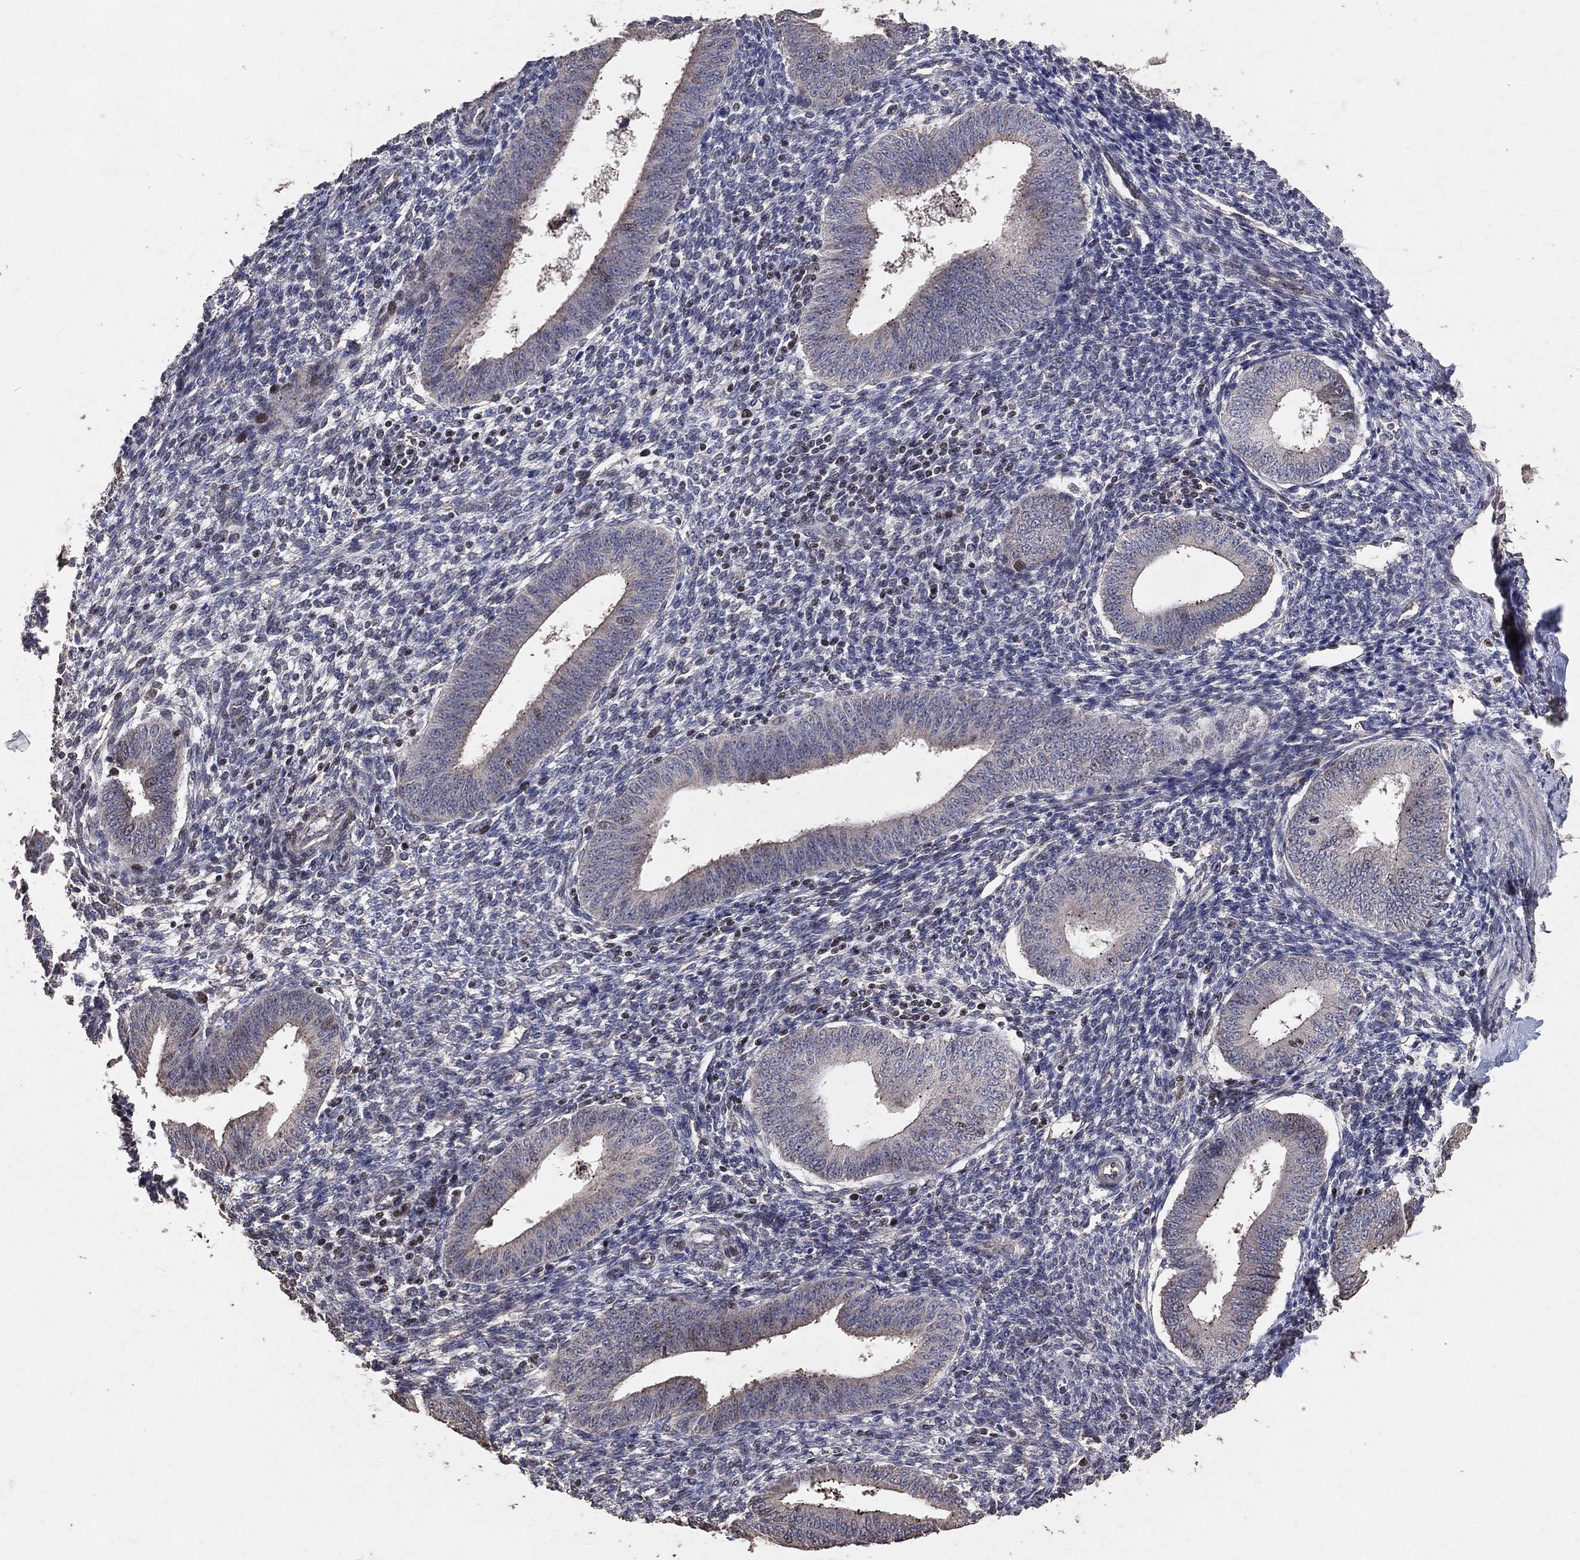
{"staining": {"intensity": "negative", "quantity": "none", "location": "none"}, "tissue": "endometrium", "cell_type": "Cells in endometrial stroma", "image_type": "normal", "snomed": [{"axis": "morphology", "description": "Normal tissue, NOS"}, {"axis": "topography", "description": "Endometrium"}], "caption": "The IHC histopathology image has no significant staining in cells in endometrial stroma of endometrium.", "gene": "LY6K", "patient": {"sex": "female", "age": 39}}